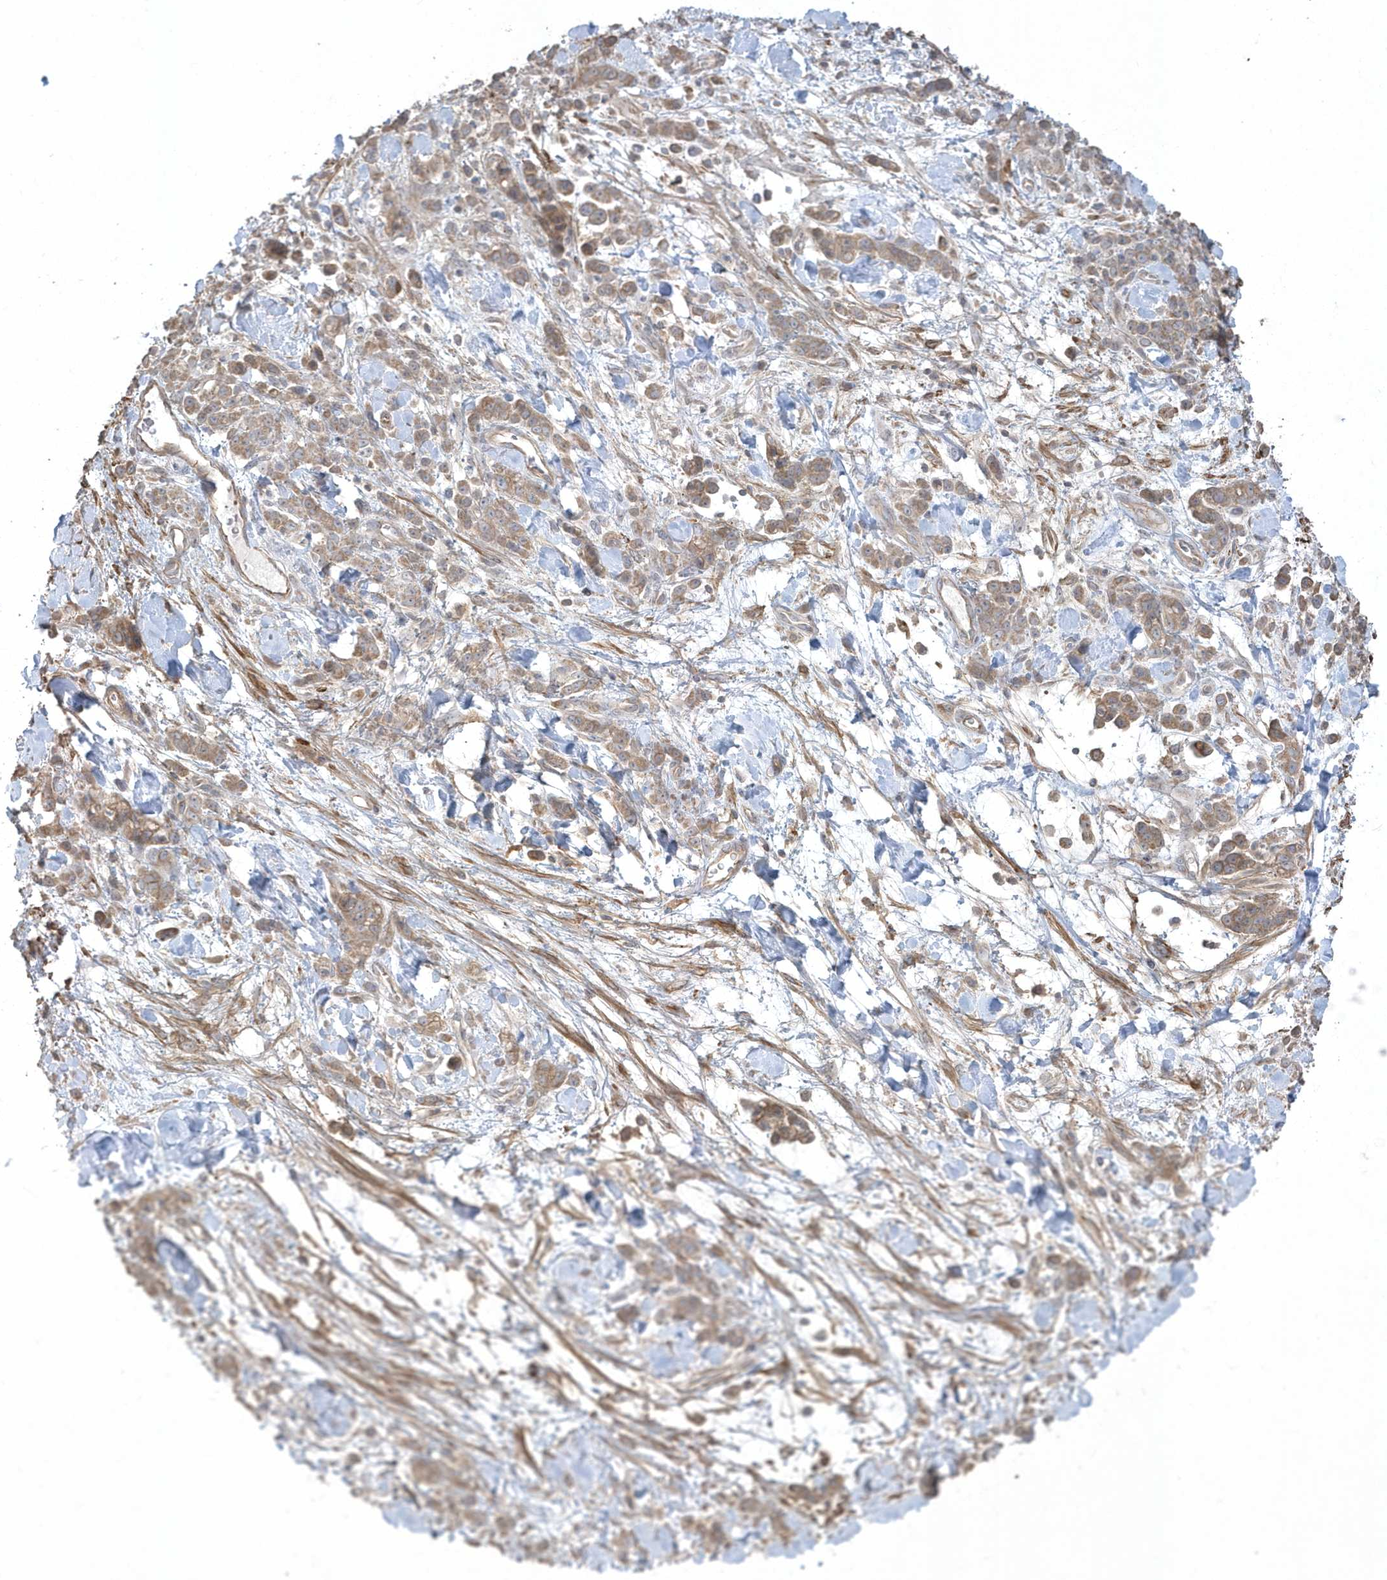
{"staining": {"intensity": "weak", "quantity": ">75%", "location": "cytoplasmic/membranous"}, "tissue": "stomach cancer", "cell_type": "Tumor cells", "image_type": "cancer", "snomed": [{"axis": "morphology", "description": "Normal tissue, NOS"}, {"axis": "morphology", "description": "Adenocarcinoma, NOS"}, {"axis": "topography", "description": "Stomach"}], "caption": "Stomach adenocarcinoma tissue demonstrates weak cytoplasmic/membranous expression in about >75% of tumor cells", "gene": "ARMC8", "patient": {"sex": "male", "age": 82}}